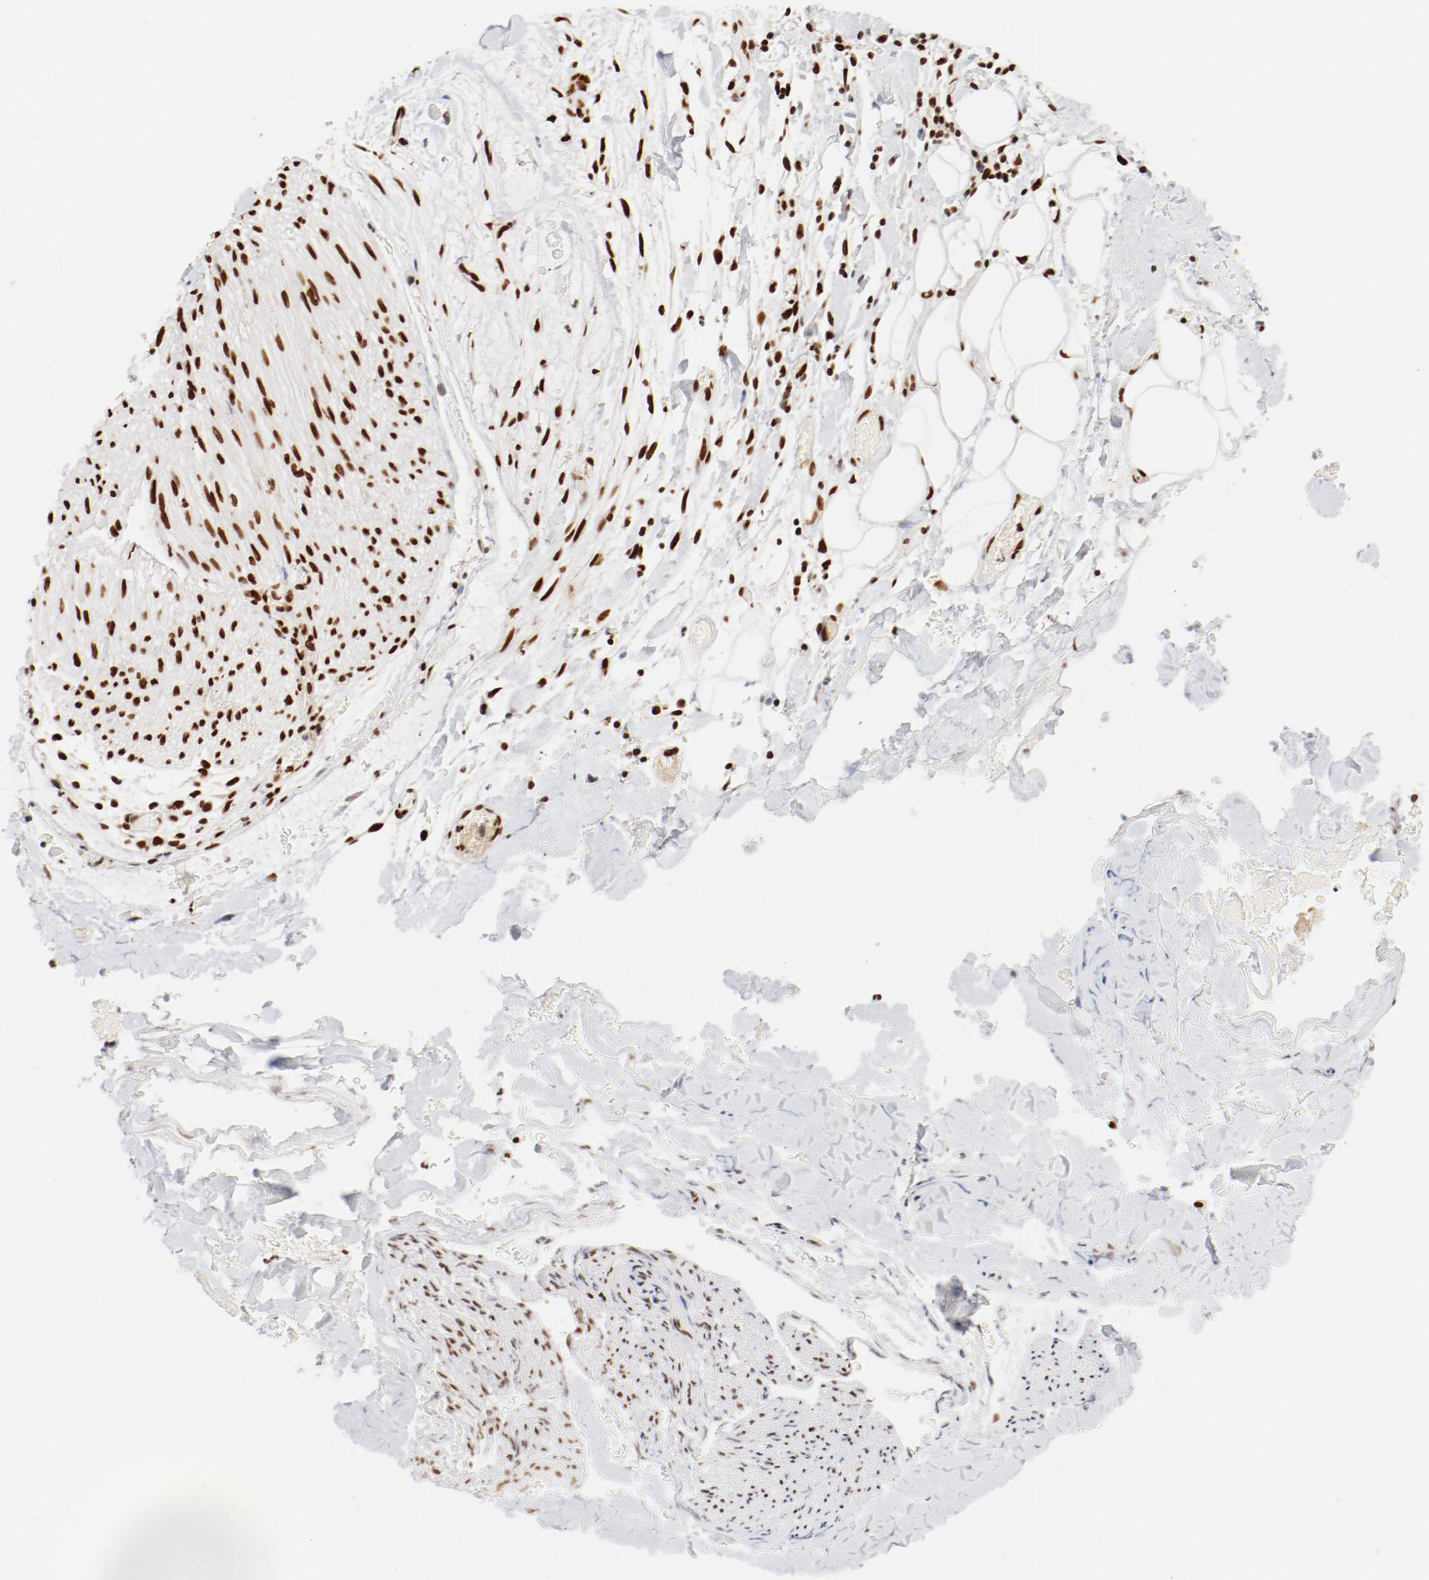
{"staining": {"intensity": "strong", "quantity": "25%-75%", "location": "nuclear"}, "tissue": "adipose tissue", "cell_type": "Adipocytes", "image_type": "normal", "snomed": [{"axis": "morphology", "description": "Normal tissue, NOS"}, {"axis": "morphology", "description": "Cholangiocarcinoma"}, {"axis": "topography", "description": "Liver"}, {"axis": "topography", "description": "Peripheral nerve tissue"}], "caption": "A histopathology image of human adipose tissue stained for a protein displays strong nuclear brown staining in adipocytes. Nuclei are stained in blue.", "gene": "CTBP1", "patient": {"sex": "male", "age": 50}}